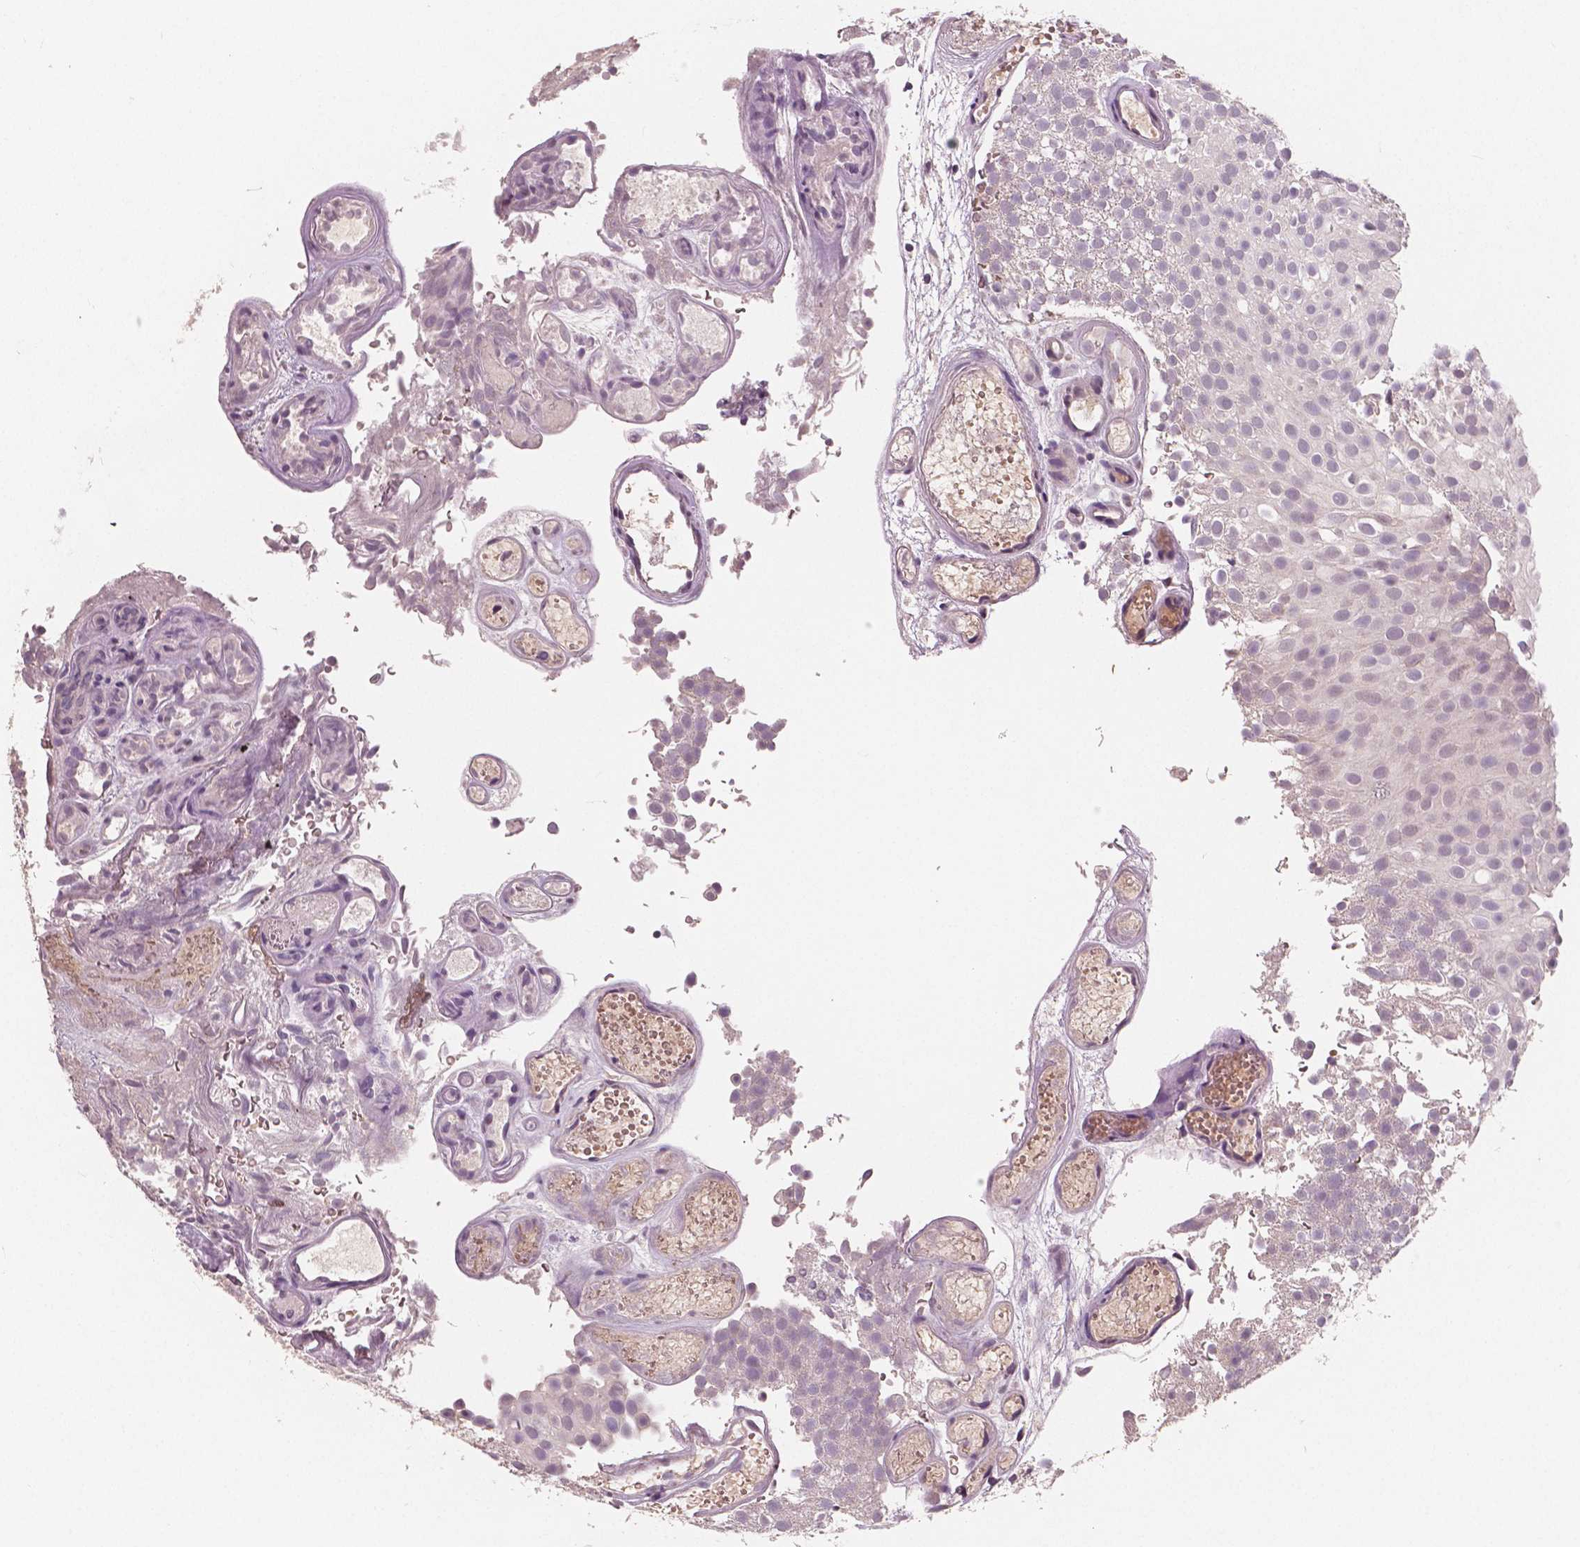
{"staining": {"intensity": "negative", "quantity": "none", "location": "none"}, "tissue": "urothelial cancer", "cell_type": "Tumor cells", "image_type": "cancer", "snomed": [{"axis": "morphology", "description": "Urothelial carcinoma, Low grade"}, {"axis": "topography", "description": "Urinary bladder"}], "caption": "The IHC image has no significant staining in tumor cells of urothelial cancer tissue.", "gene": "RNASE7", "patient": {"sex": "male", "age": 78}}